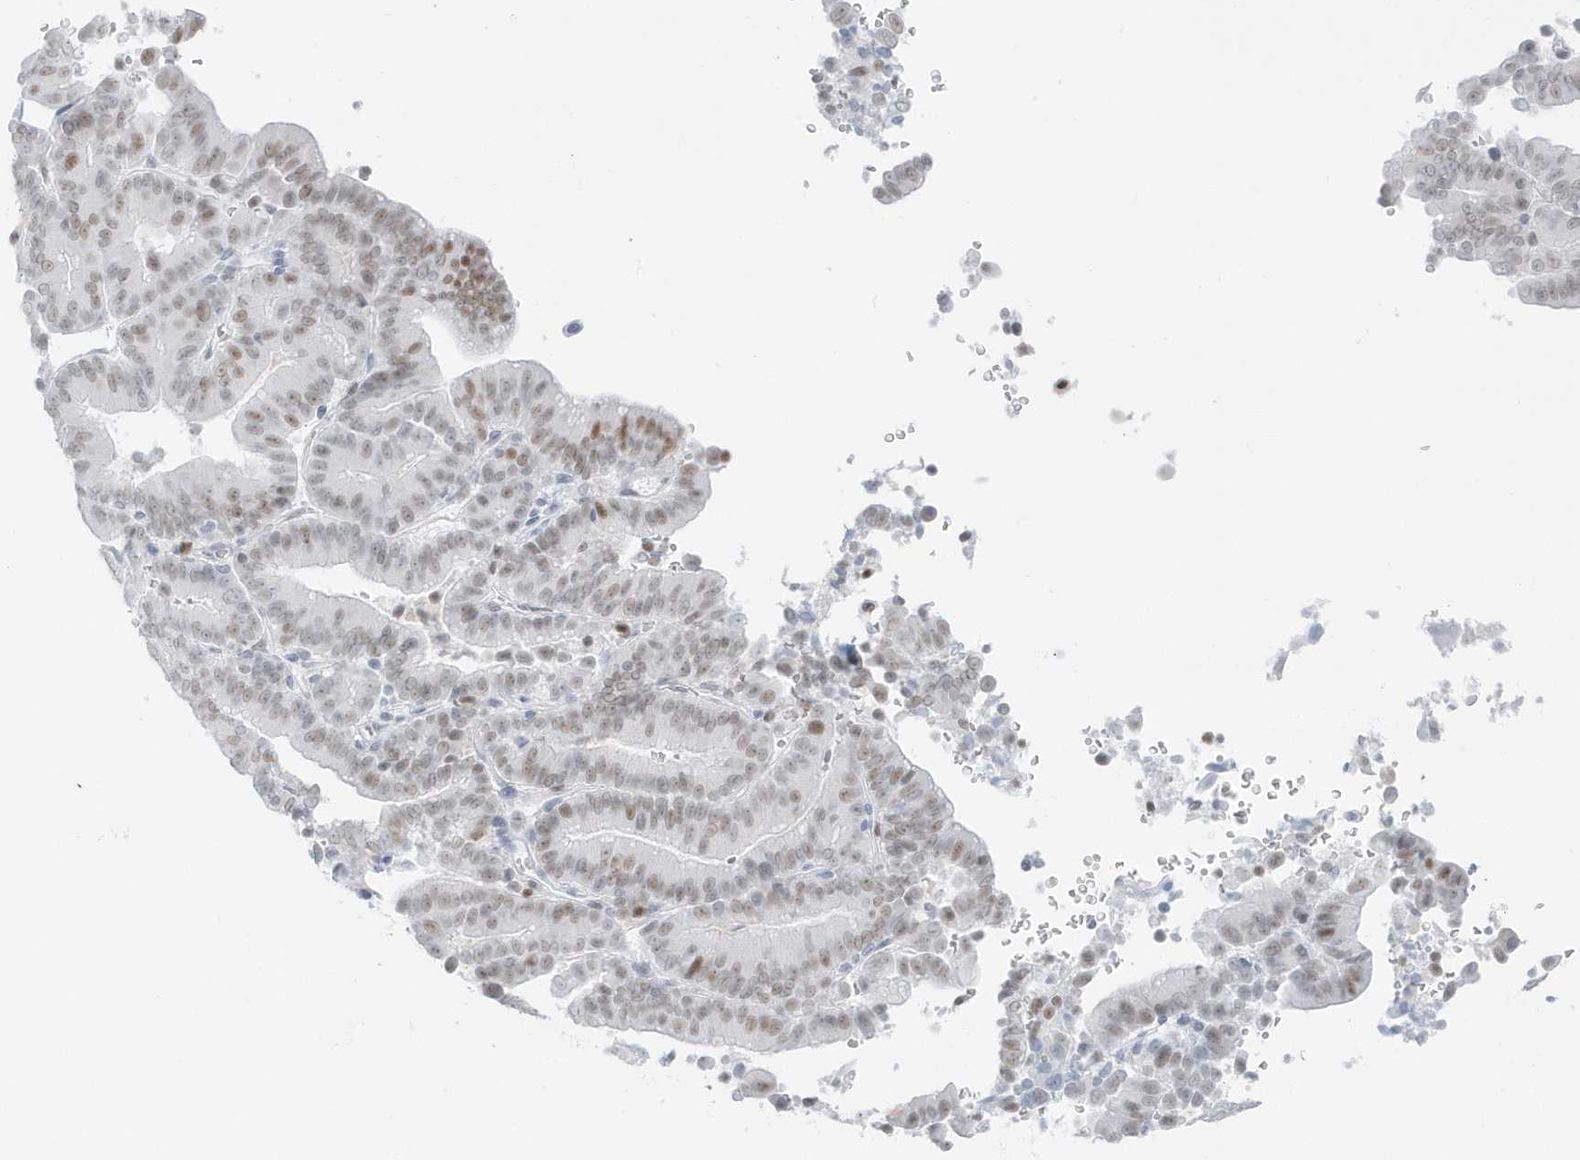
{"staining": {"intensity": "weak", "quantity": ">75%", "location": "nuclear"}, "tissue": "liver cancer", "cell_type": "Tumor cells", "image_type": "cancer", "snomed": [{"axis": "morphology", "description": "Cholangiocarcinoma"}, {"axis": "topography", "description": "Liver"}], "caption": "Immunohistochemistry (DAB) staining of human liver cancer (cholangiocarcinoma) demonstrates weak nuclear protein expression in about >75% of tumor cells.", "gene": "SMIM34", "patient": {"sex": "female", "age": 75}}